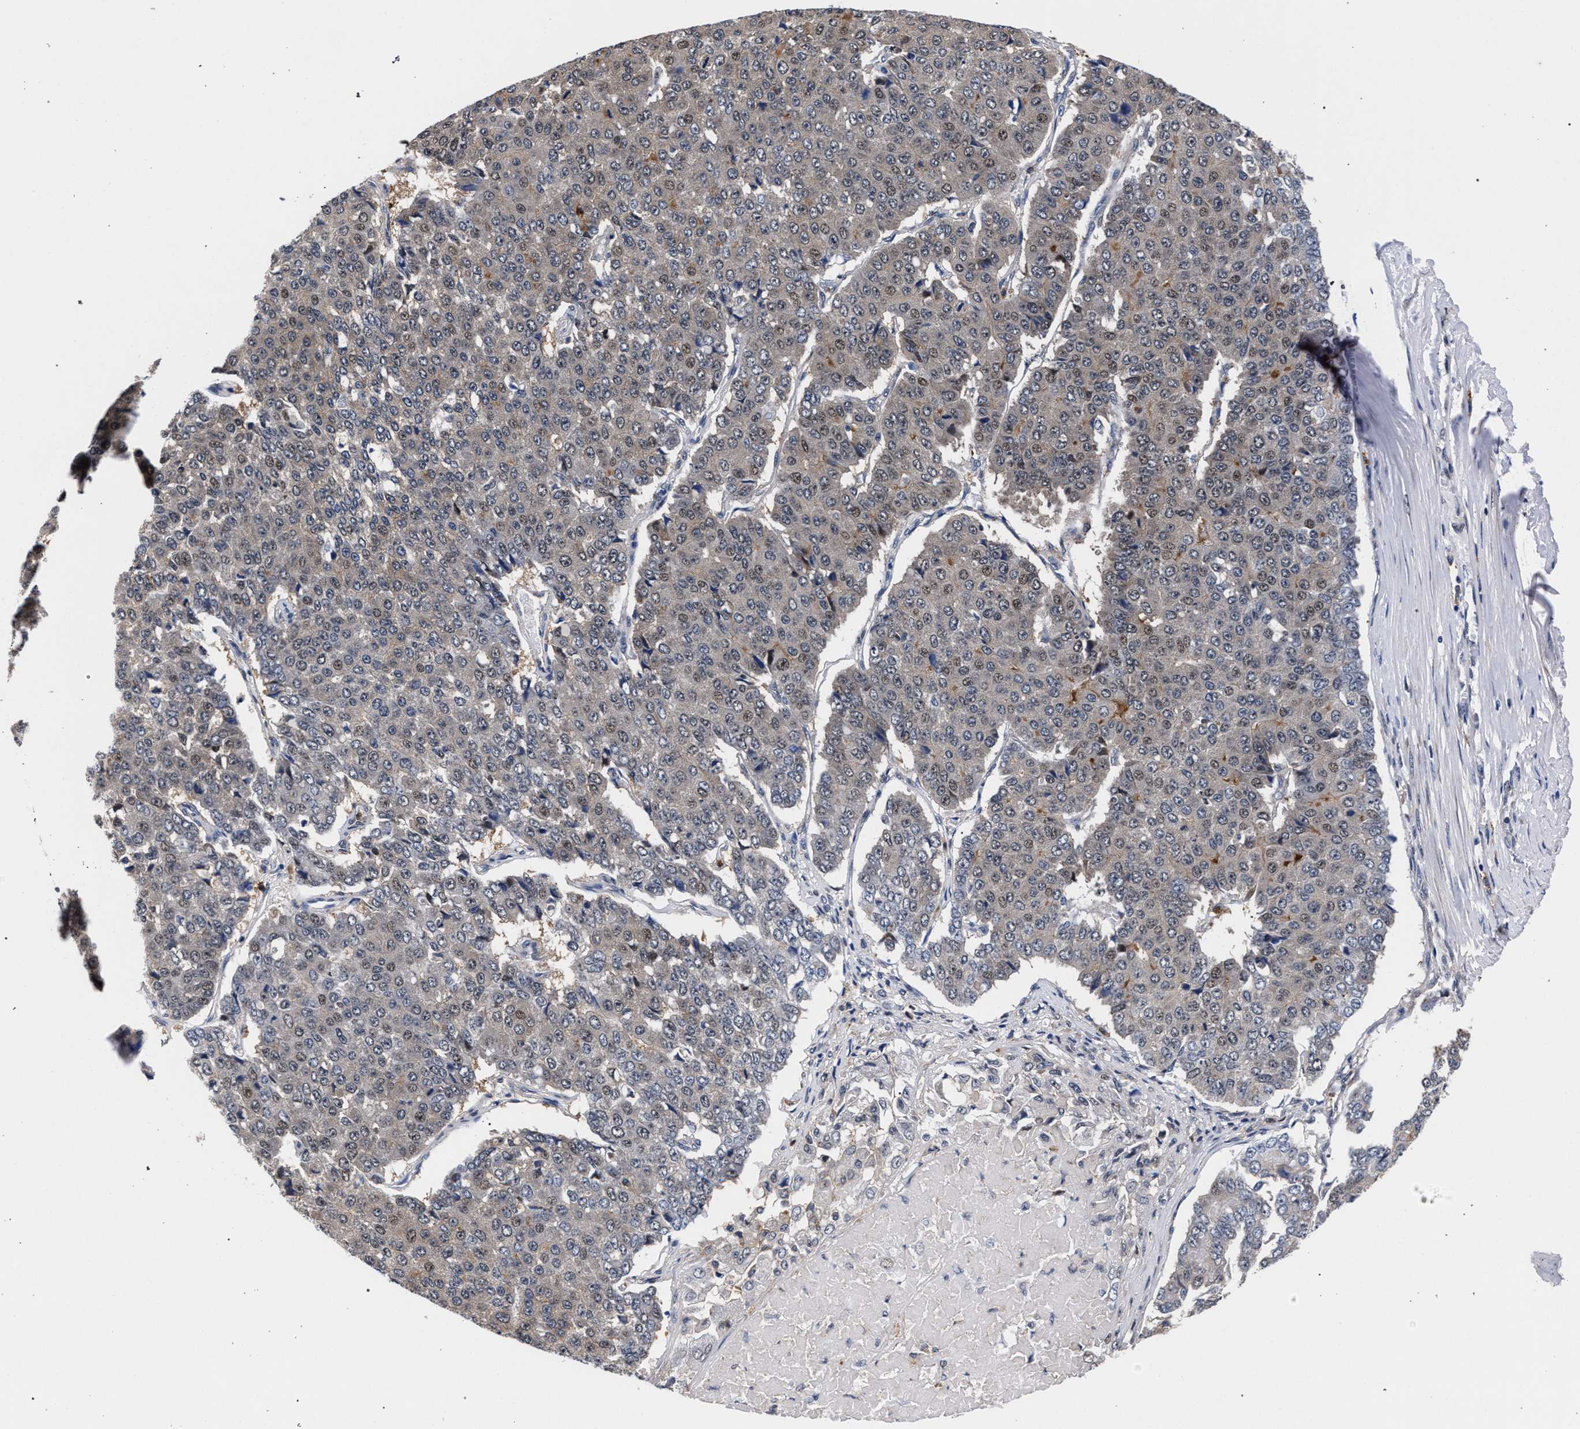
{"staining": {"intensity": "weak", "quantity": "25%-75%", "location": "nuclear"}, "tissue": "pancreatic cancer", "cell_type": "Tumor cells", "image_type": "cancer", "snomed": [{"axis": "morphology", "description": "Adenocarcinoma, NOS"}, {"axis": "topography", "description": "Pancreas"}], "caption": "Protein positivity by IHC reveals weak nuclear positivity in about 25%-75% of tumor cells in pancreatic cancer (adenocarcinoma). The staining is performed using DAB brown chromogen to label protein expression. The nuclei are counter-stained blue using hematoxylin.", "gene": "ZNF462", "patient": {"sex": "male", "age": 50}}